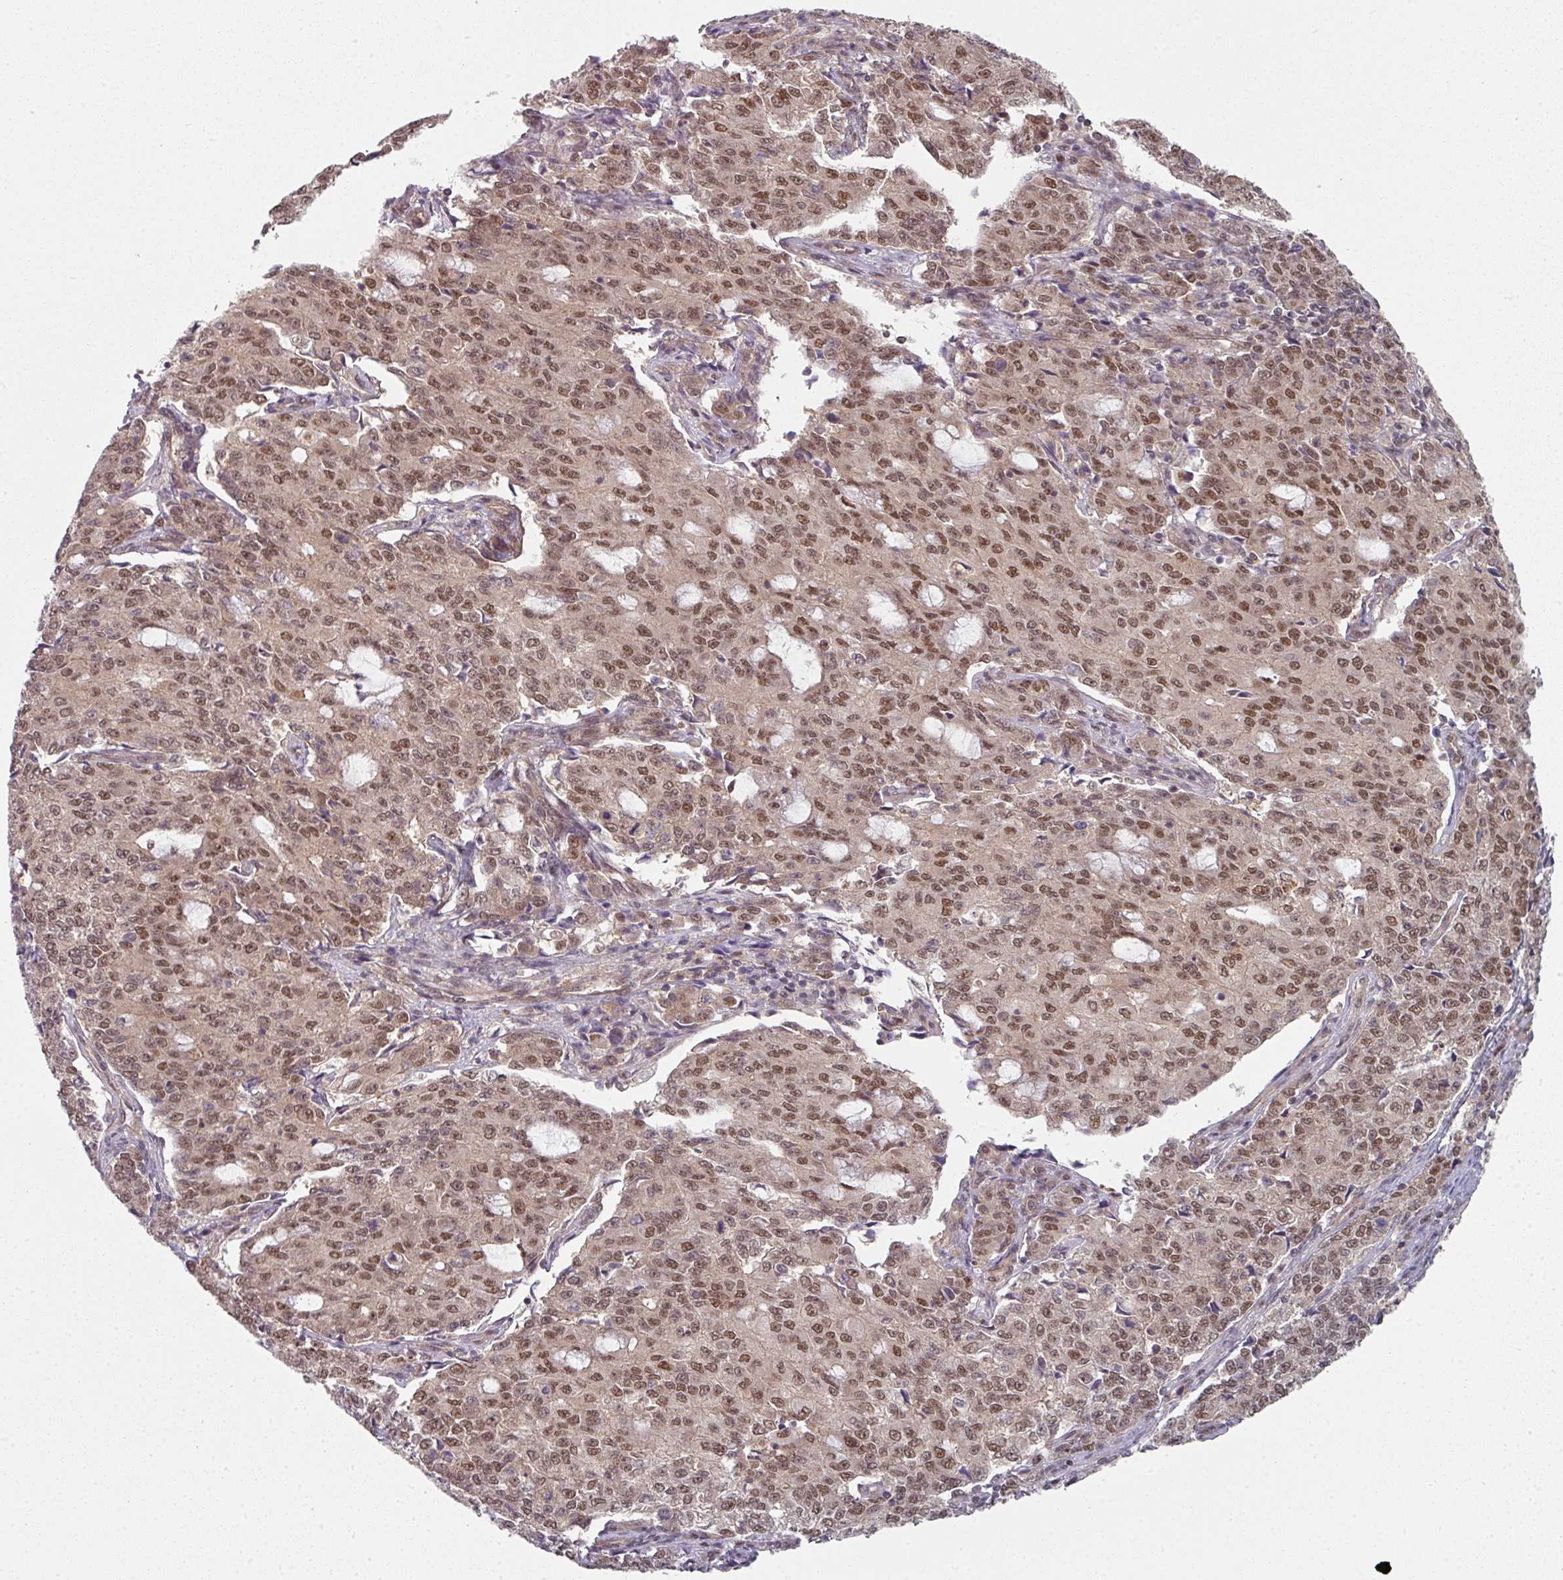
{"staining": {"intensity": "moderate", "quantity": "25%-75%", "location": "nuclear"}, "tissue": "endometrial cancer", "cell_type": "Tumor cells", "image_type": "cancer", "snomed": [{"axis": "morphology", "description": "Adenocarcinoma, NOS"}, {"axis": "topography", "description": "Endometrium"}], "caption": "Immunohistochemical staining of human endometrial cancer (adenocarcinoma) displays medium levels of moderate nuclear staining in approximately 25%-75% of tumor cells.", "gene": "PSME3IP1", "patient": {"sex": "female", "age": 50}}